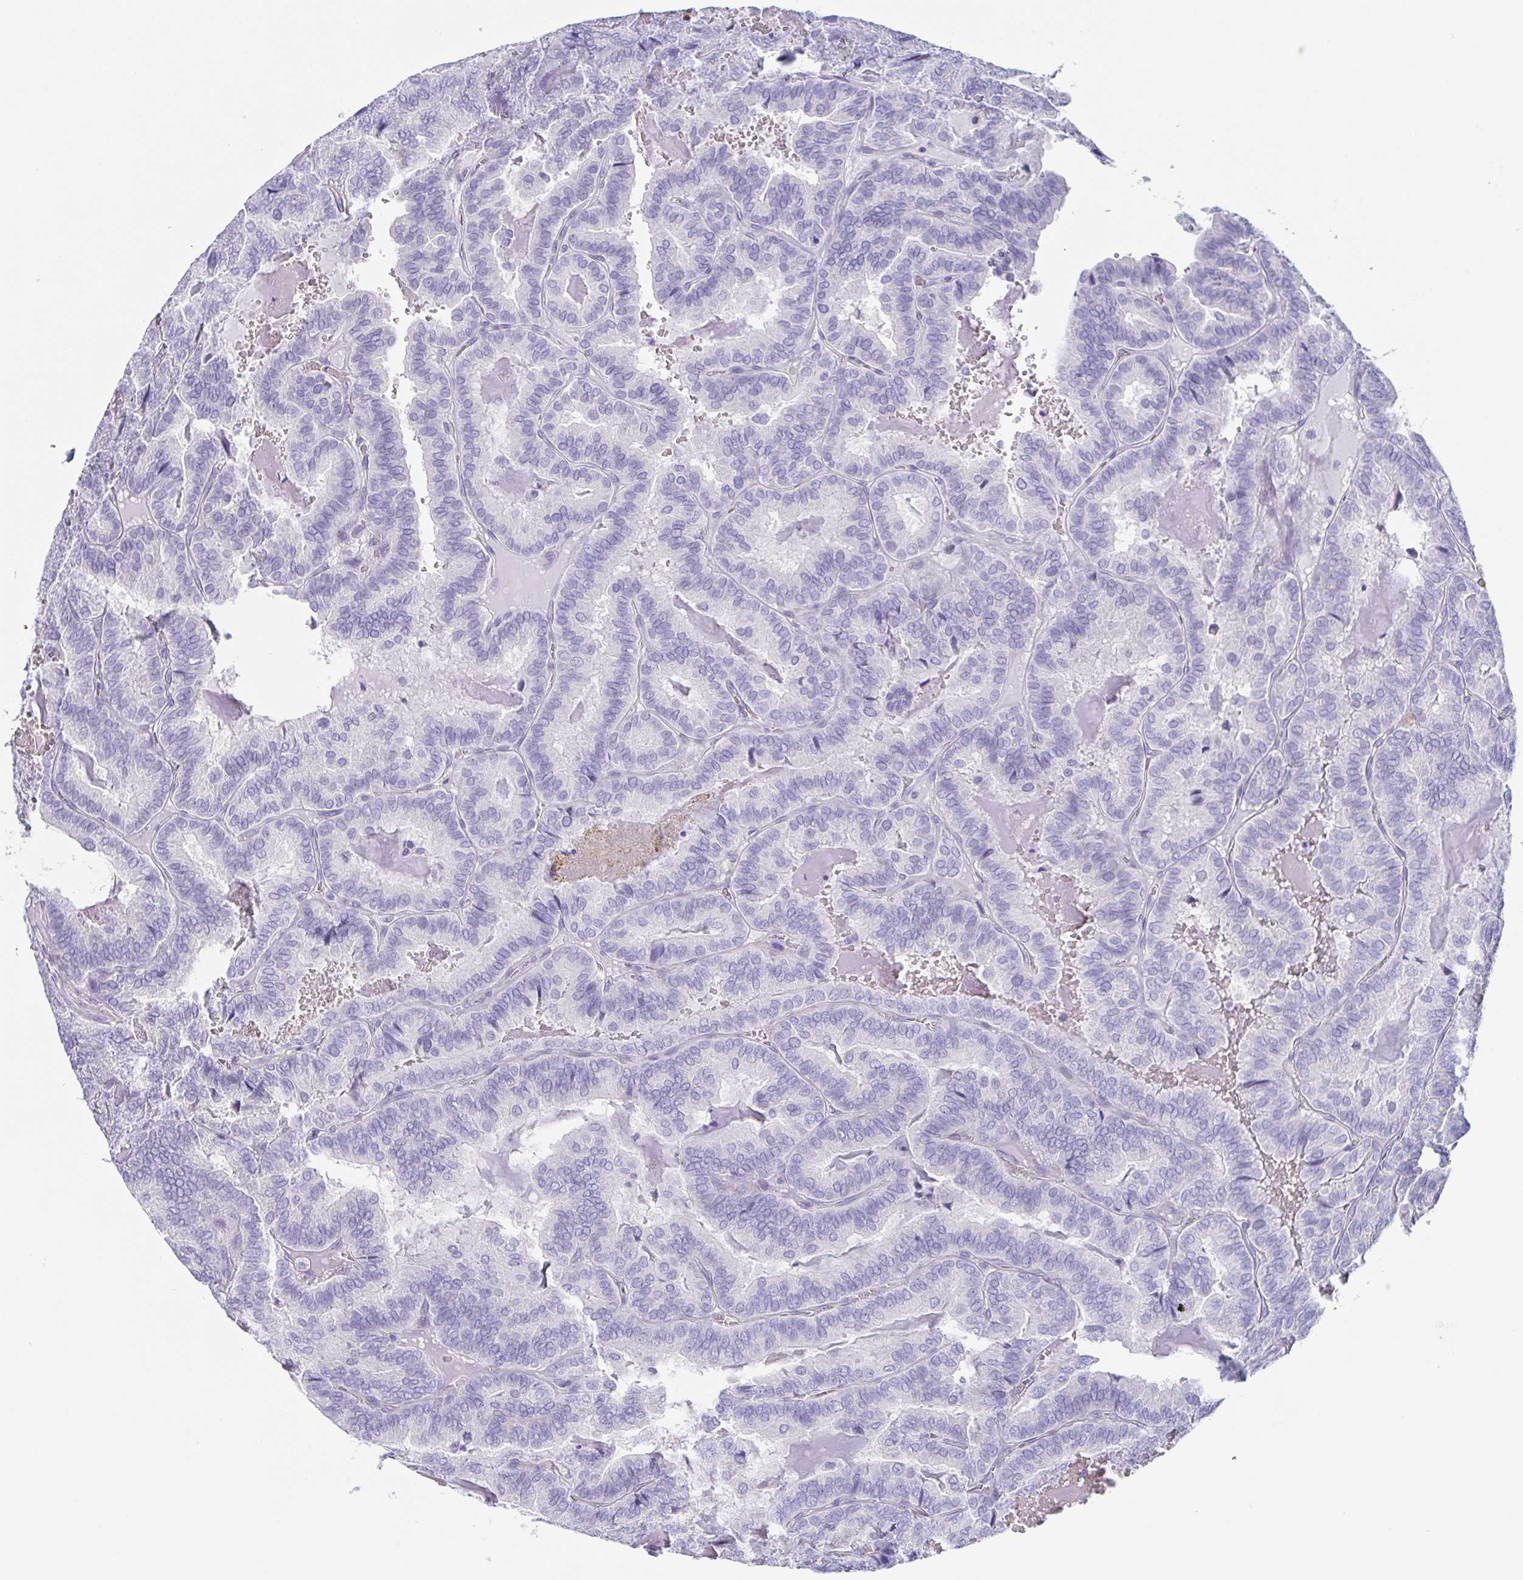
{"staining": {"intensity": "negative", "quantity": "none", "location": "none"}, "tissue": "thyroid cancer", "cell_type": "Tumor cells", "image_type": "cancer", "snomed": [{"axis": "morphology", "description": "Papillary adenocarcinoma, NOS"}, {"axis": "topography", "description": "Thyroid gland"}], "caption": "Tumor cells are negative for protein expression in human papillary adenocarcinoma (thyroid).", "gene": "TAGLN3", "patient": {"sex": "female", "age": 75}}